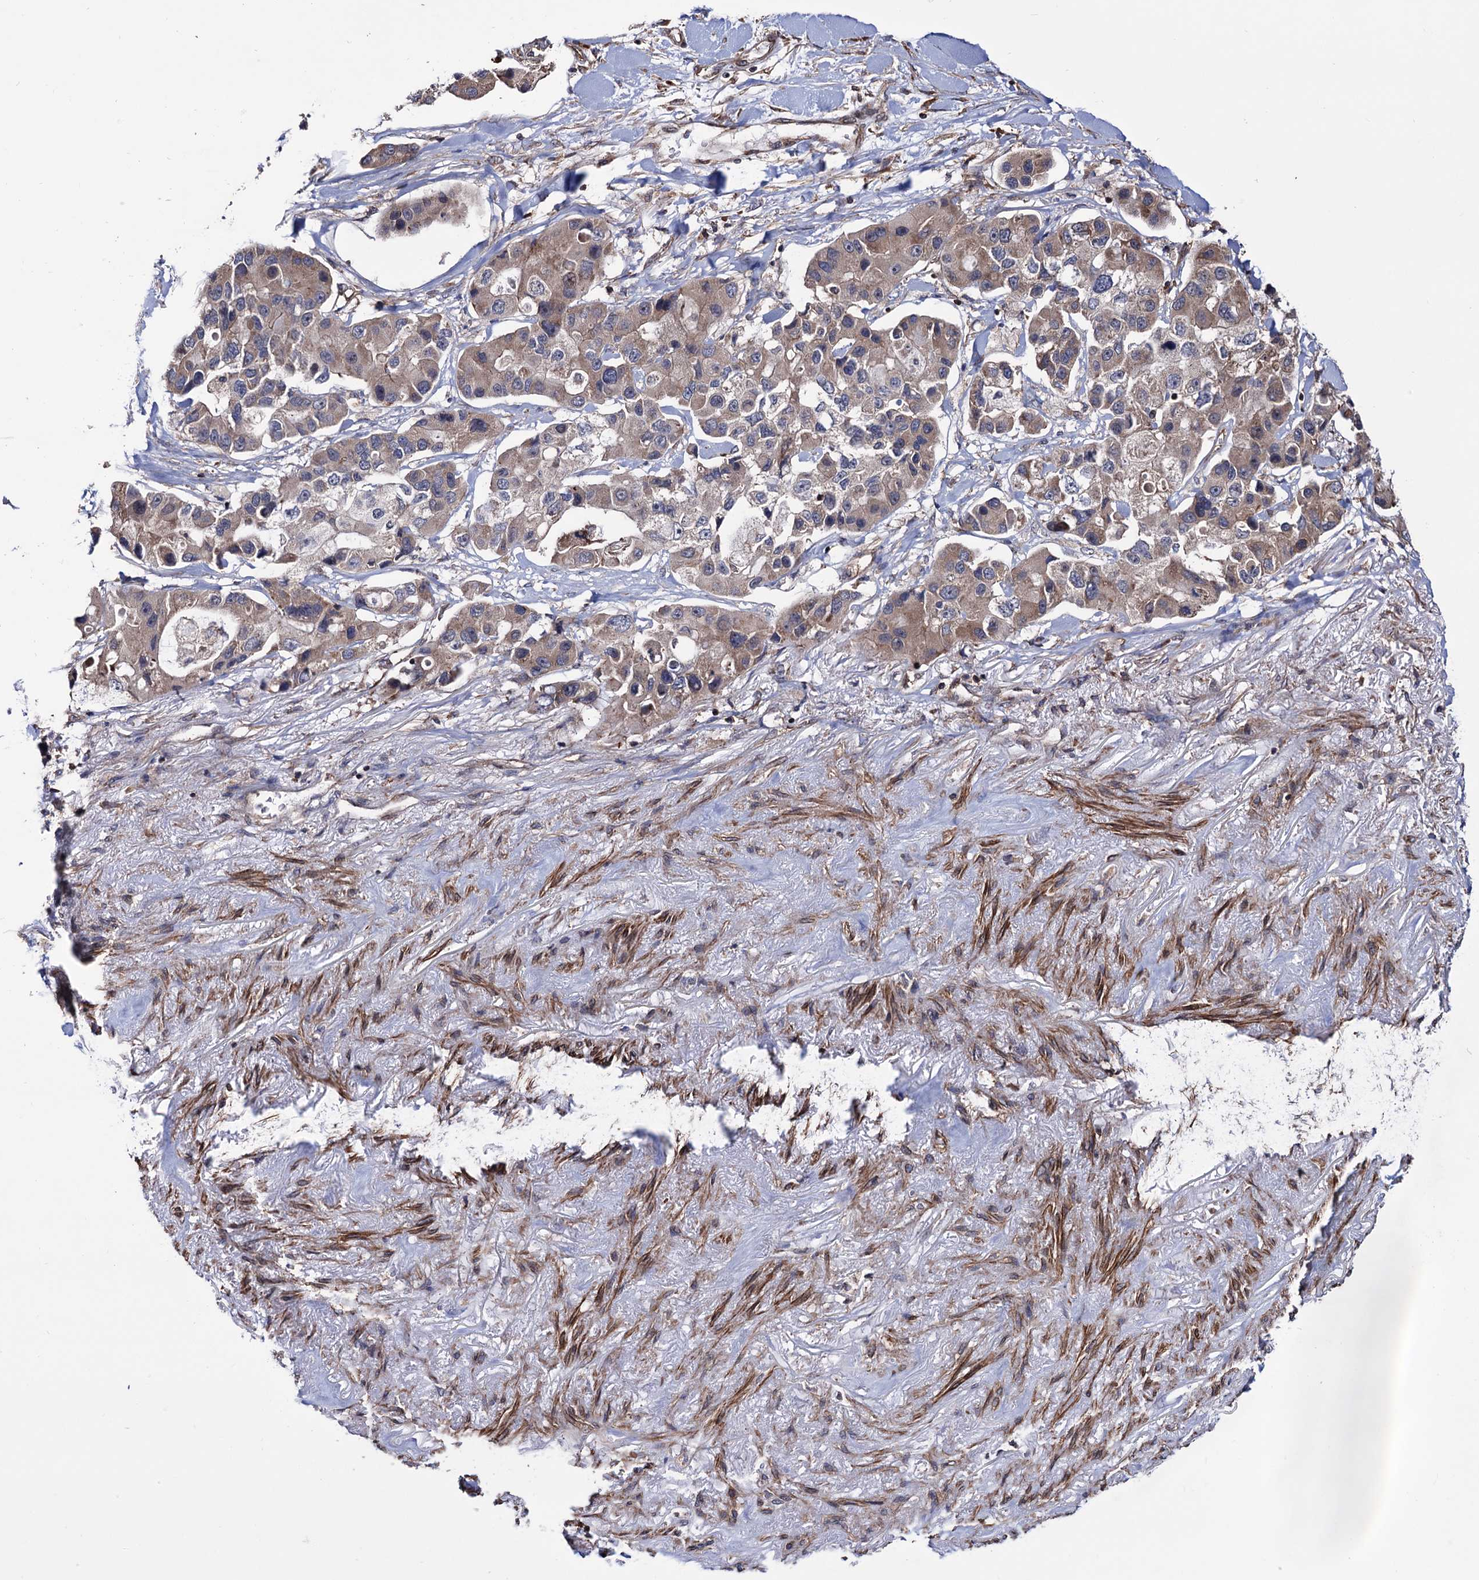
{"staining": {"intensity": "weak", "quantity": "25%-75%", "location": "cytoplasmic/membranous"}, "tissue": "lung cancer", "cell_type": "Tumor cells", "image_type": "cancer", "snomed": [{"axis": "morphology", "description": "Adenocarcinoma, NOS"}, {"axis": "topography", "description": "Lung"}], "caption": "Human lung cancer (adenocarcinoma) stained for a protein (brown) demonstrates weak cytoplasmic/membranous positive expression in approximately 25%-75% of tumor cells.", "gene": "FERMT2", "patient": {"sex": "female", "age": 54}}